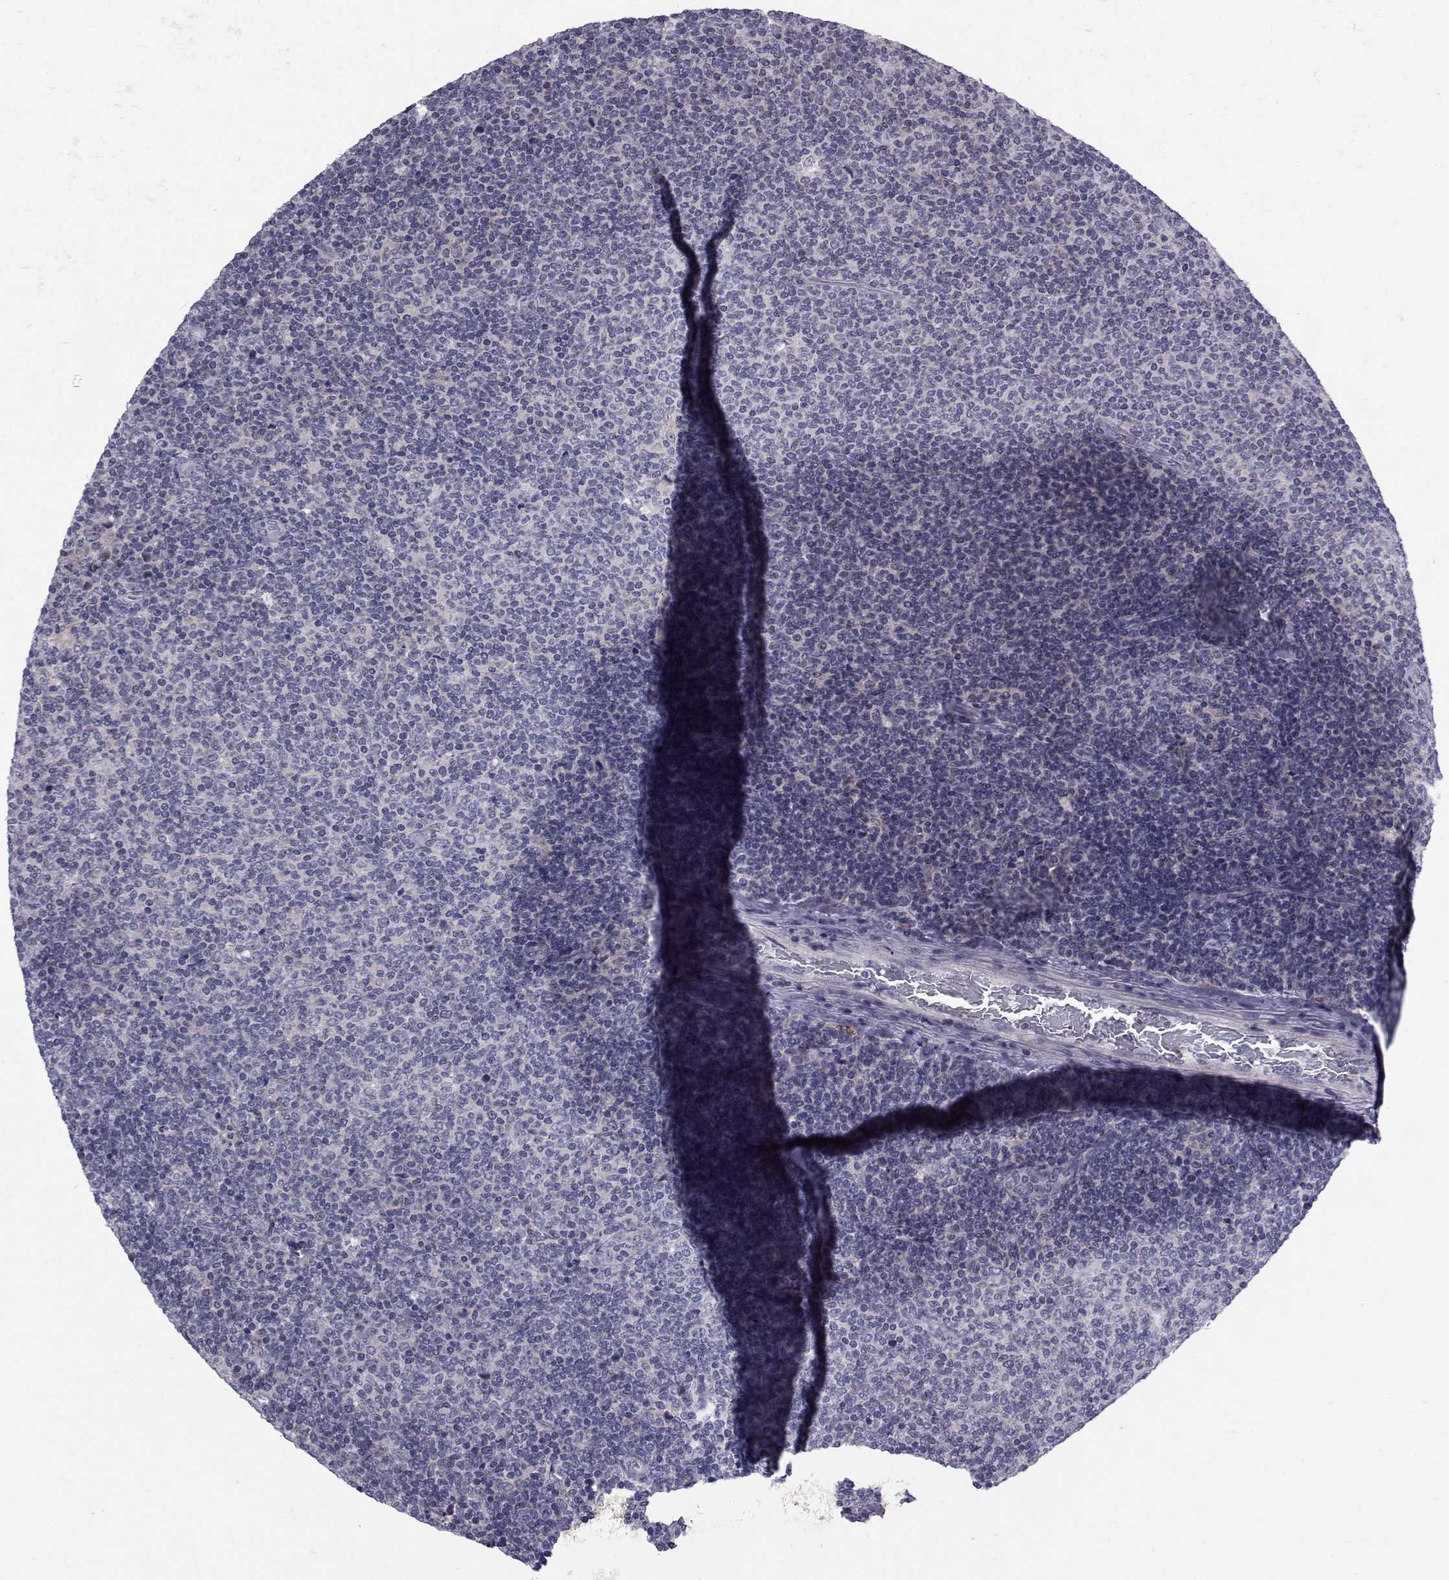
{"staining": {"intensity": "negative", "quantity": "none", "location": "none"}, "tissue": "lymphoma", "cell_type": "Tumor cells", "image_type": "cancer", "snomed": [{"axis": "morphology", "description": "Malignant lymphoma, non-Hodgkin's type, Low grade"}, {"axis": "topography", "description": "Lymph node"}], "caption": "Immunohistochemical staining of low-grade malignant lymphoma, non-Hodgkin's type demonstrates no significant positivity in tumor cells. (IHC, brightfield microscopy, high magnification).", "gene": "SLC30A10", "patient": {"sex": "male", "age": 52}}